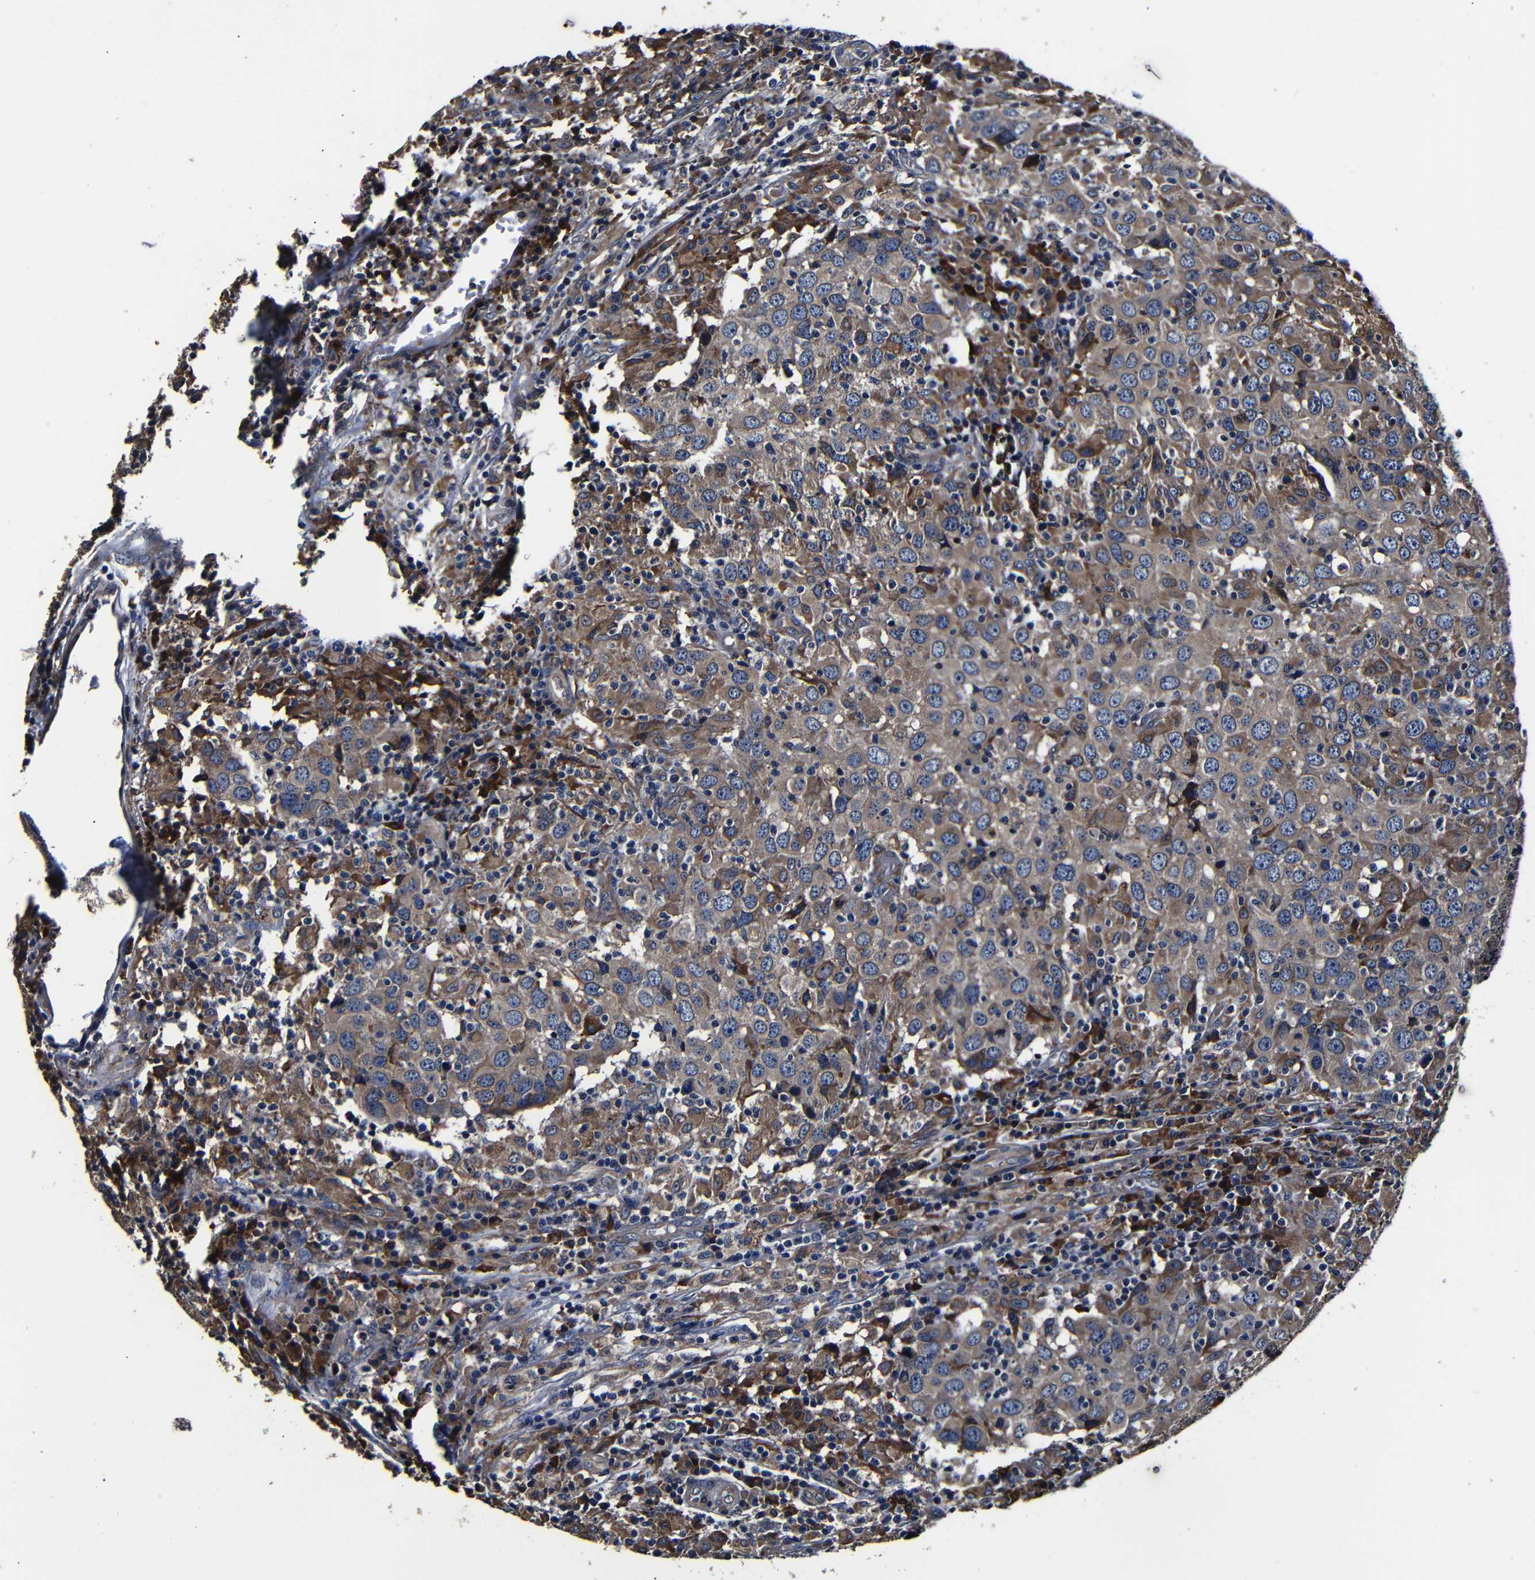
{"staining": {"intensity": "moderate", "quantity": "25%-75%", "location": "cytoplasmic/membranous"}, "tissue": "head and neck cancer", "cell_type": "Tumor cells", "image_type": "cancer", "snomed": [{"axis": "morphology", "description": "Adenocarcinoma, NOS"}, {"axis": "topography", "description": "Salivary gland"}, {"axis": "topography", "description": "Head-Neck"}], "caption": "Moderate cytoplasmic/membranous positivity for a protein is appreciated in approximately 25%-75% of tumor cells of head and neck cancer (adenocarcinoma) using IHC.", "gene": "SCN9A", "patient": {"sex": "female", "age": 65}}